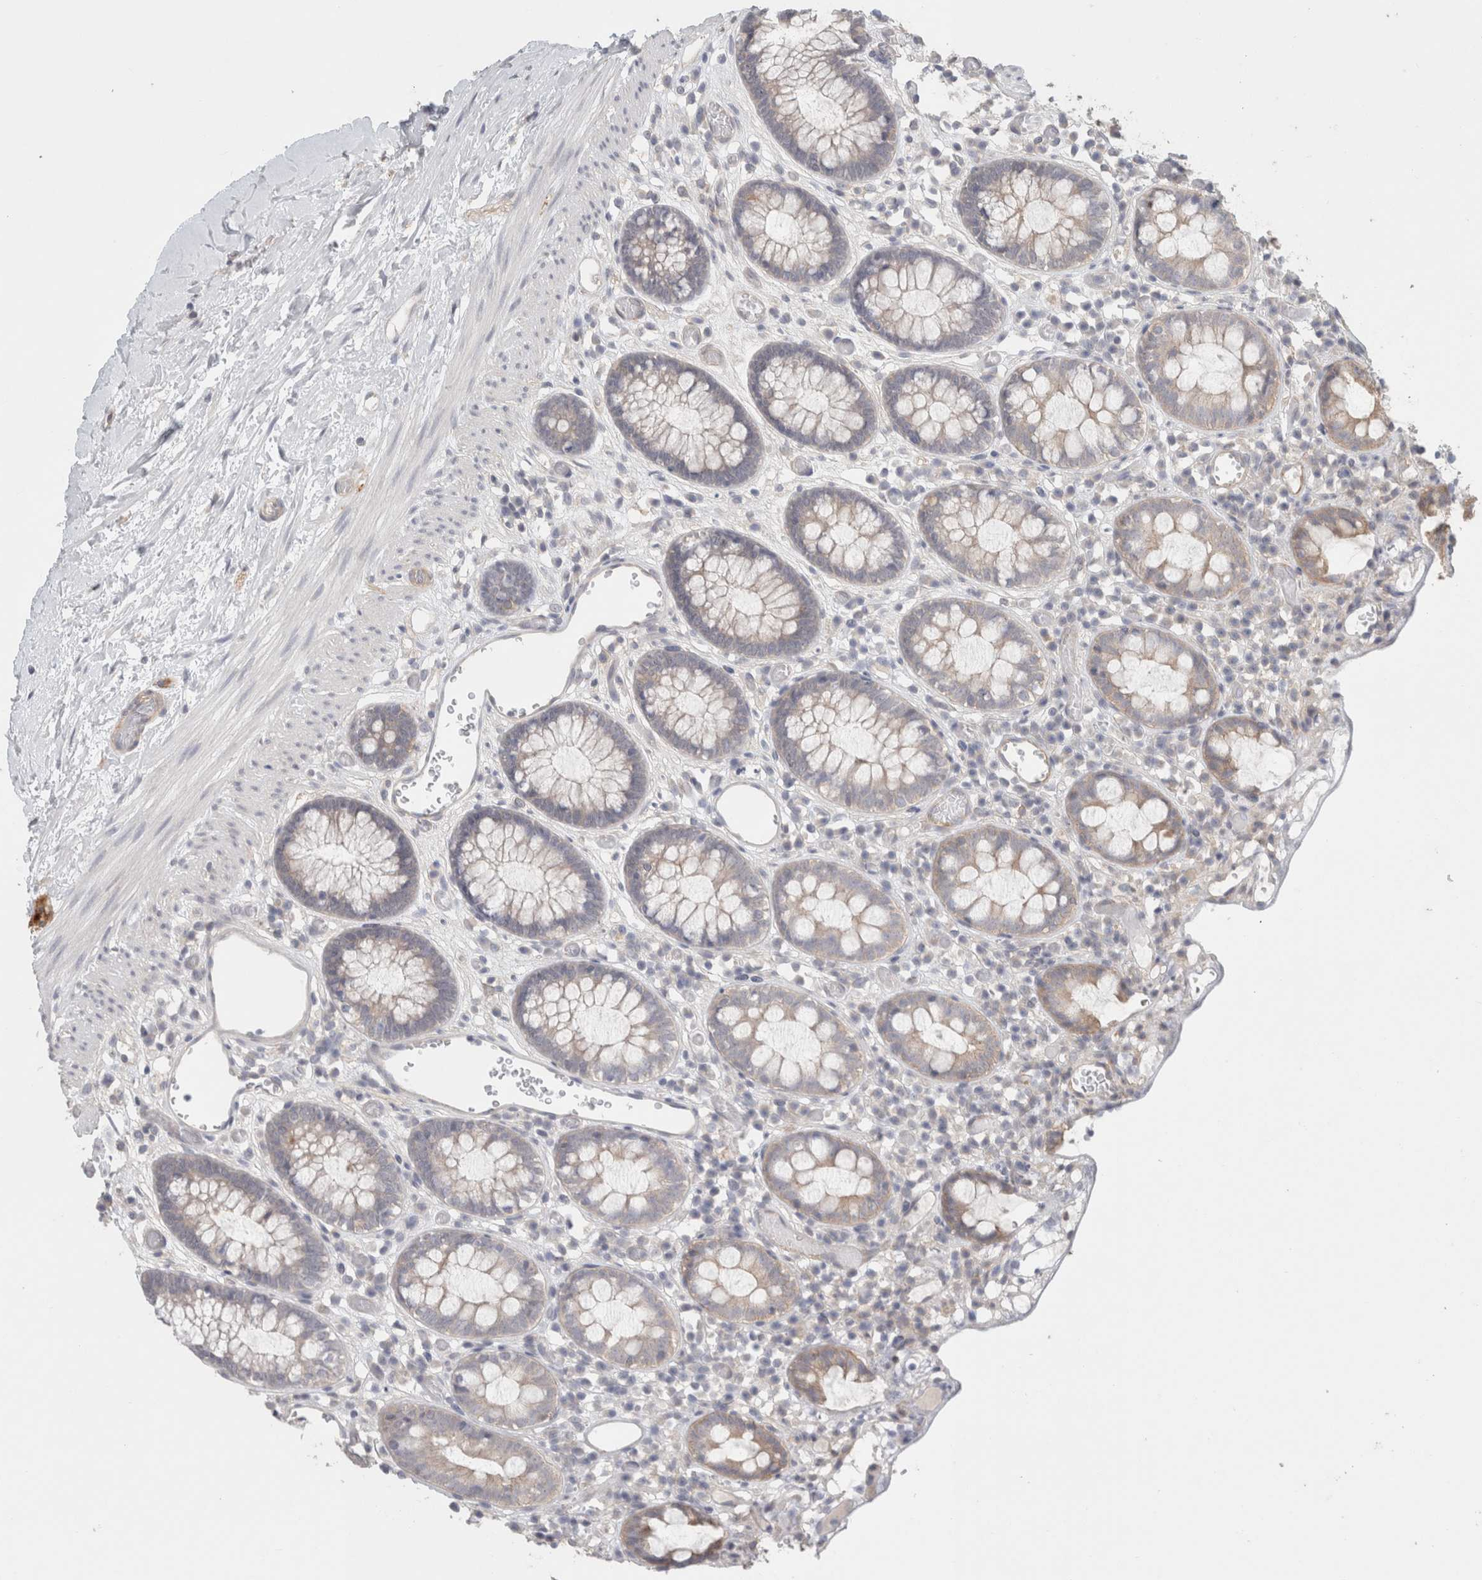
{"staining": {"intensity": "weak", "quantity": ">75%", "location": "cytoplasmic/membranous"}, "tissue": "colon", "cell_type": "Endothelial cells", "image_type": "normal", "snomed": [{"axis": "morphology", "description": "Normal tissue, NOS"}, {"axis": "topography", "description": "Colon"}], "caption": "IHC histopathology image of unremarkable colon stained for a protein (brown), which reveals low levels of weak cytoplasmic/membranous positivity in about >75% of endothelial cells.", "gene": "RASAL2", "patient": {"sex": "male", "age": 14}}